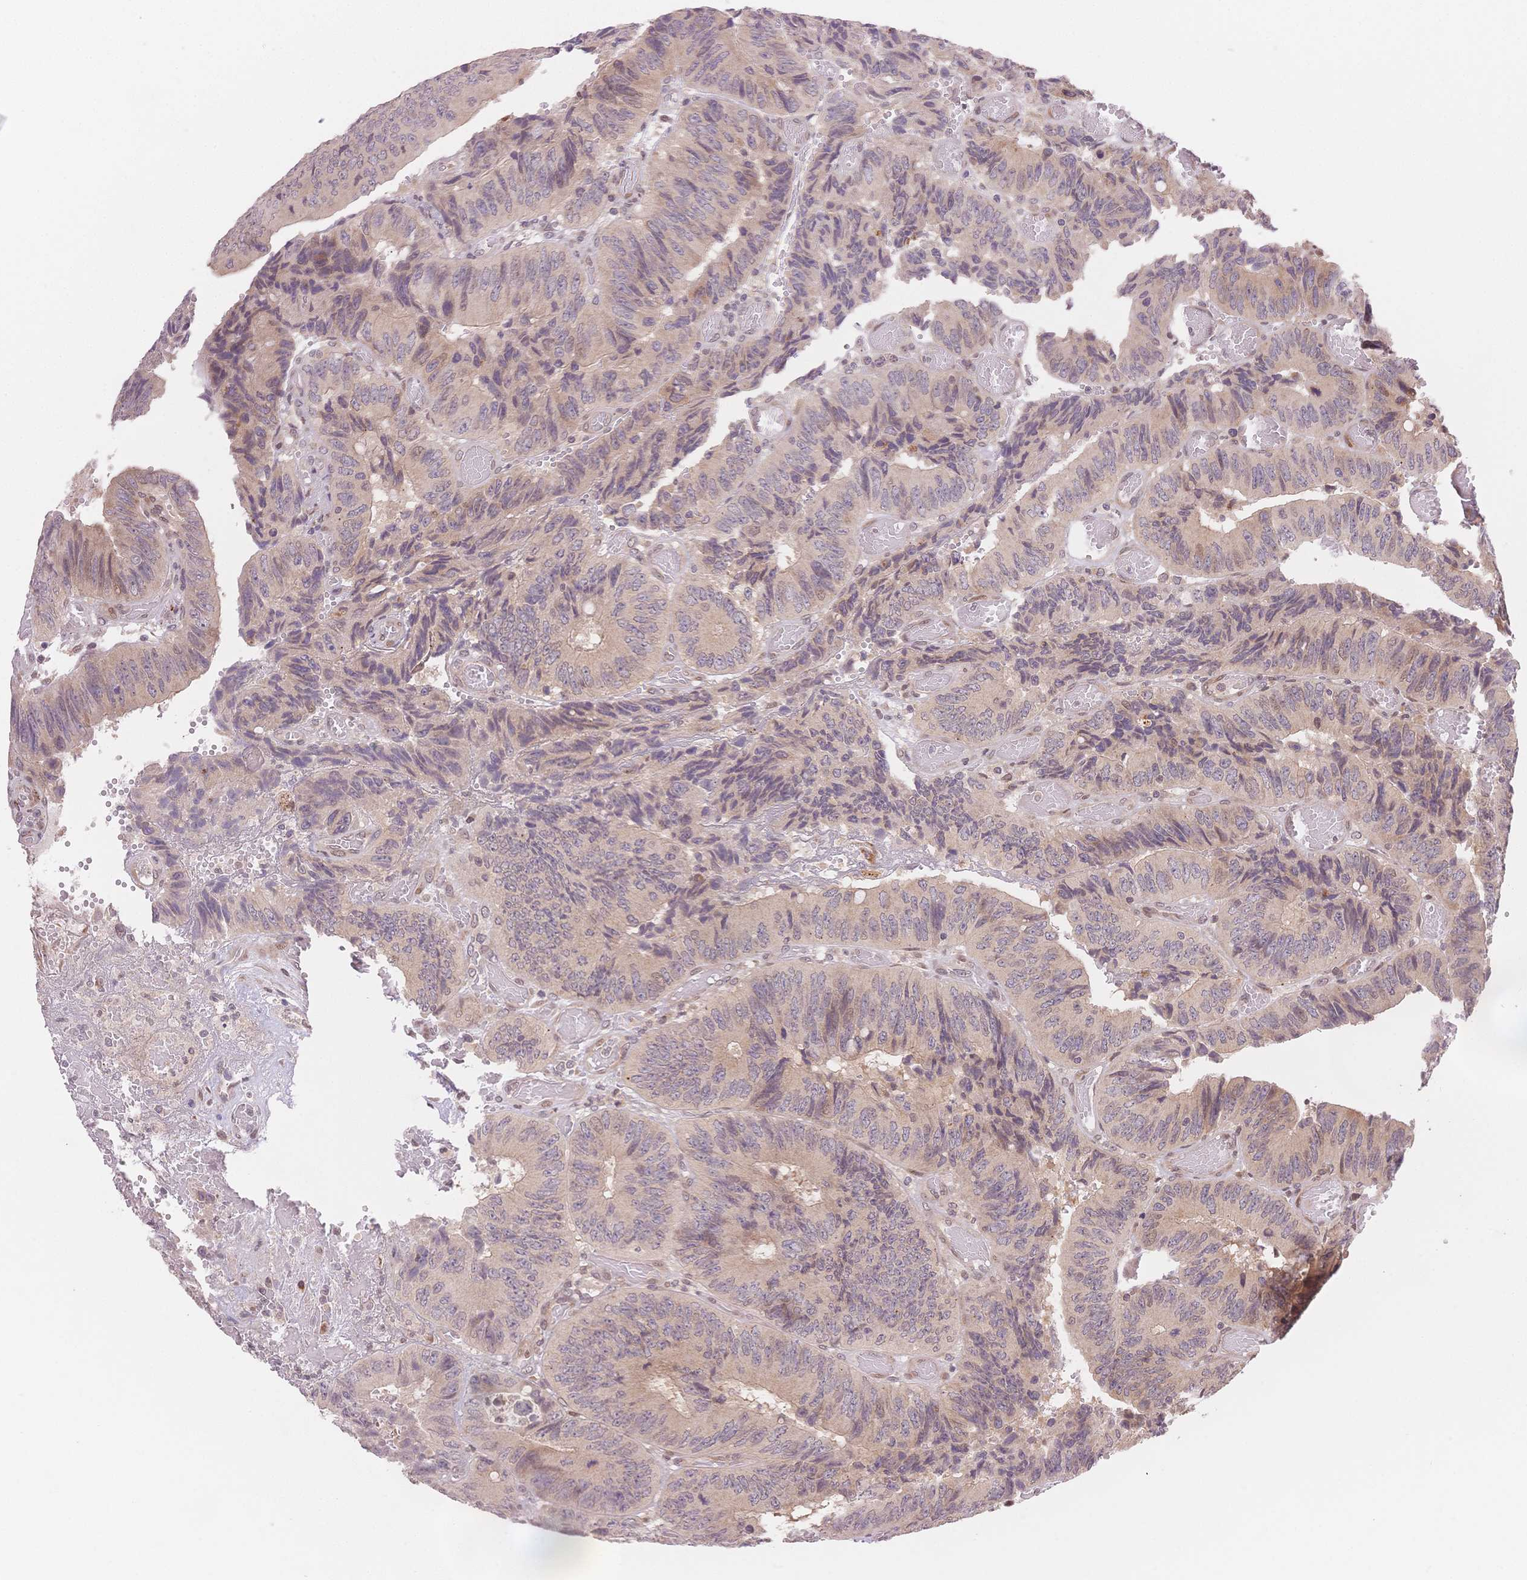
{"staining": {"intensity": "weak", "quantity": "<25%", "location": "cytoplasmic/membranous"}, "tissue": "colorectal cancer", "cell_type": "Tumor cells", "image_type": "cancer", "snomed": [{"axis": "morphology", "description": "Adenocarcinoma, NOS"}, {"axis": "topography", "description": "Colon"}], "caption": "This is an IHC image of colorectal cancer (adenocarcinoma). There is no staining in tumor cells.", "gene": "STK39", "patient": {"sex": "female", "age": 84}}